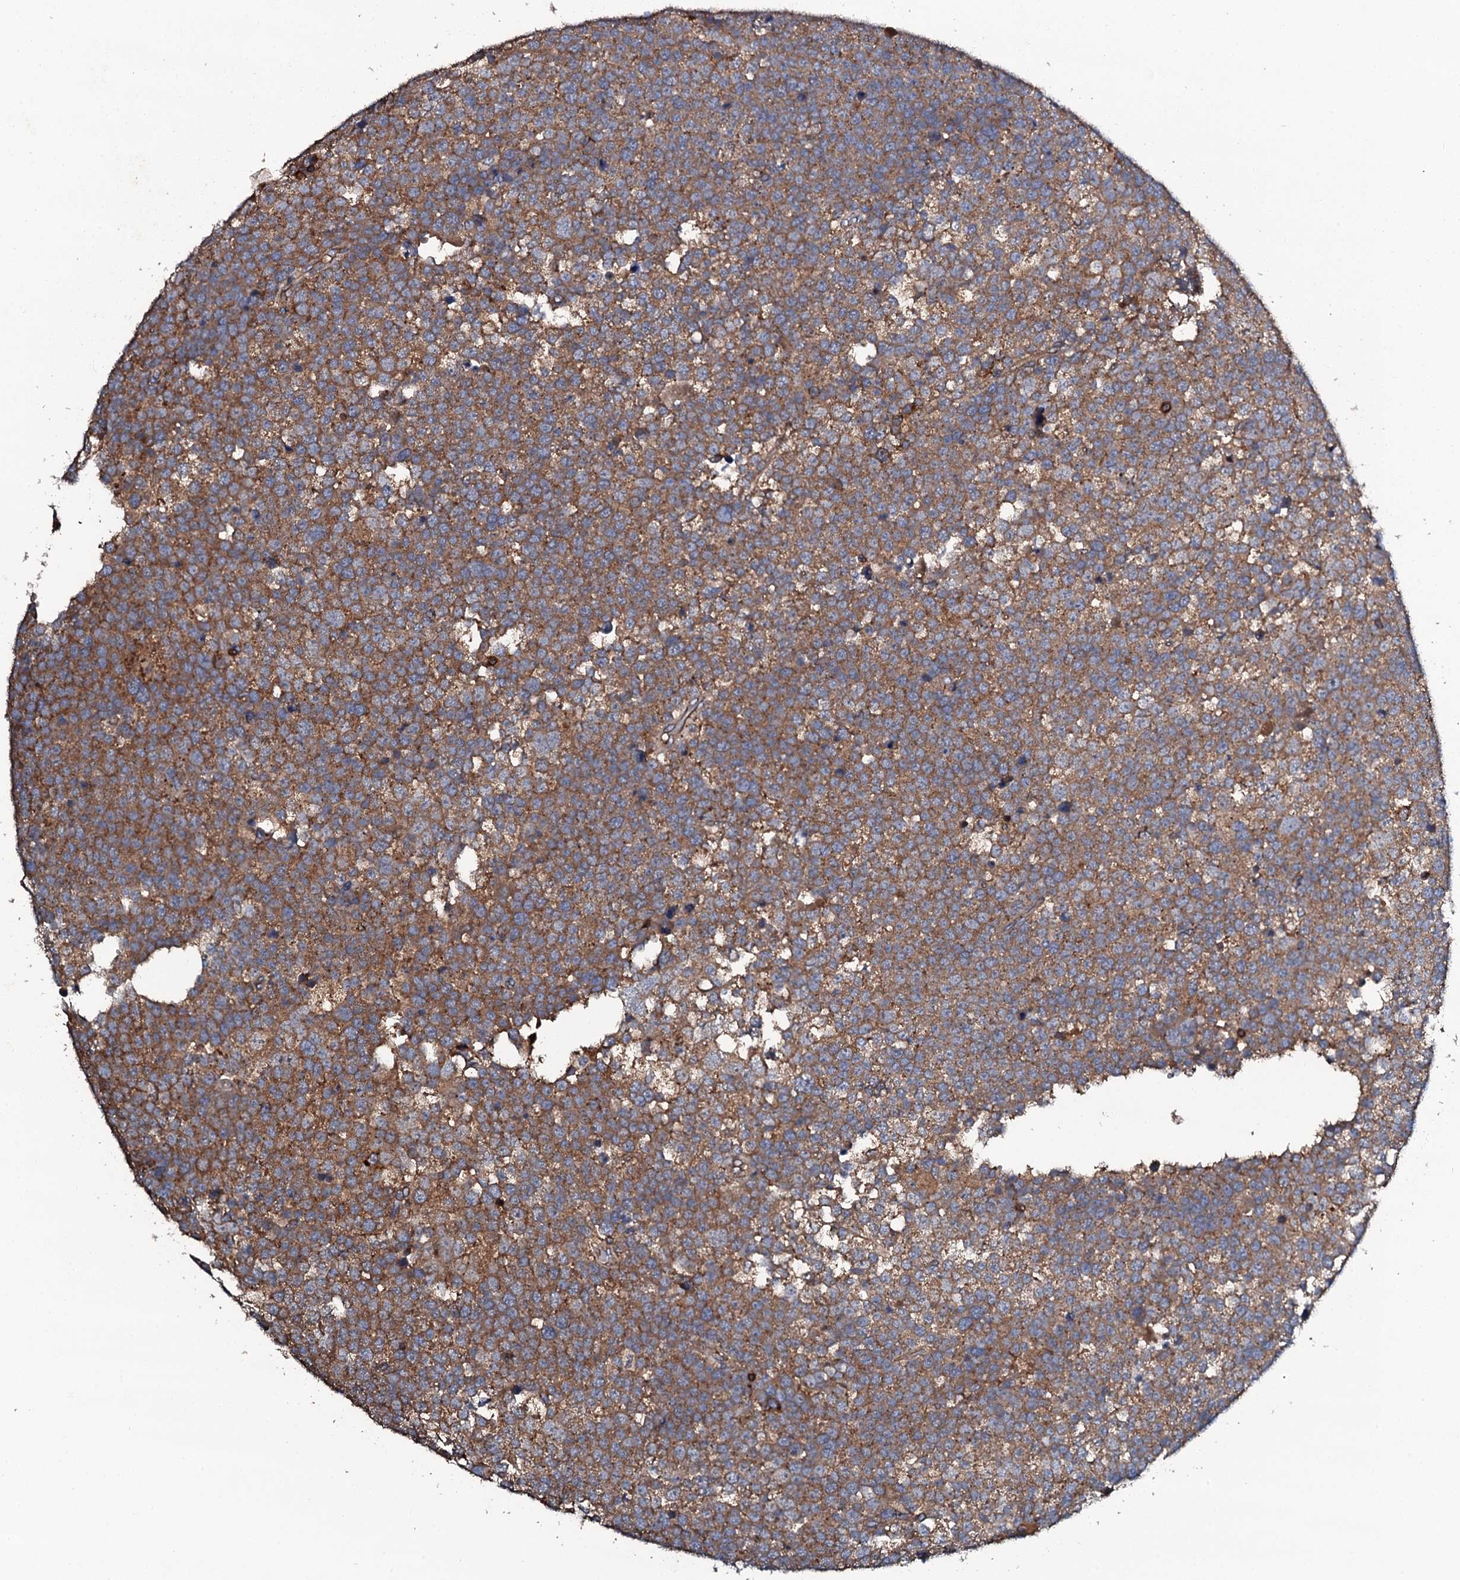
{"staining": {"intensity": "moderate", "quantity": ">75%", "location": "cytoplasmic/membranous"}, "tissue": "testis cancer", "cell_type": "Tumor cells", "image_type": "cancer", "snomed": [{"axis": "morphology", "description": "Seminoma, NOS"}, {"axis": "topography", "description": "Testis"}], "caption": "About >75% of tumor cells in human testis cancer (seminoma) demonstrate moderate cytoplasmic/membranous protein positivity as visualized by brown immunohistochemical staining.", "gene": "GRK2", "patient": {"sex": "male", "age": 71}}